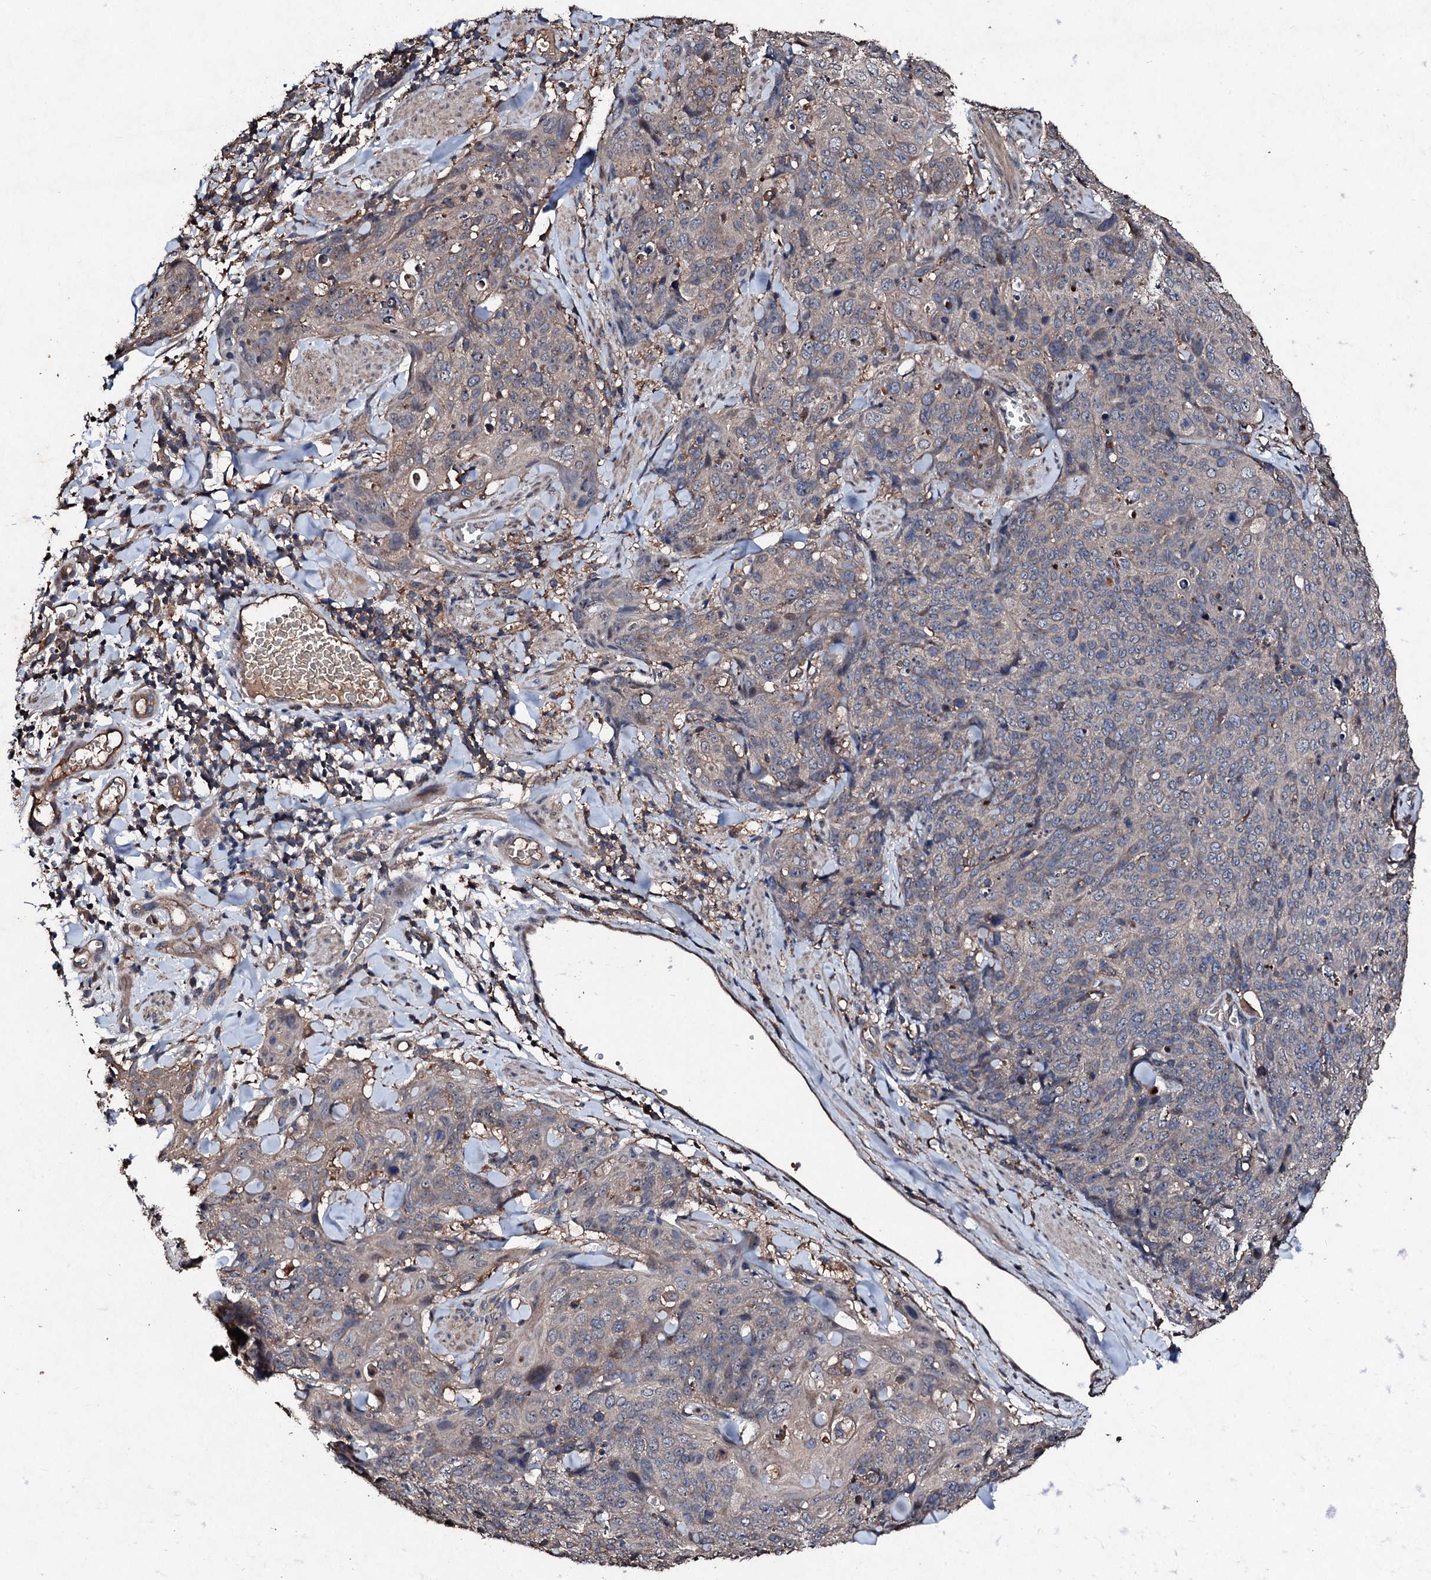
{"staining": {"intensity": "negative", "quantity": "none", "location": "none"}, "tissue": "skin cancer", "cell_type": "Tumor cells", "image_type": "cancer", "snomed": [{"axis": "morphology", "description": "Squamous cell carcinoma, NOS"}, {"axis": "topography", "description": "Skin"}, {"axis": "topography", "description": "Vulva"}], "caption": "Tumor cells show no significant positivity in squamous cell carcinoma (skin). (Brightfield microscopy of DAB (3,3'-diaminobenzidine) immunohistochemistry (IHC) at high magnification).", "gene": "KERA", "patient": {"sex": "female", "age": 85}}